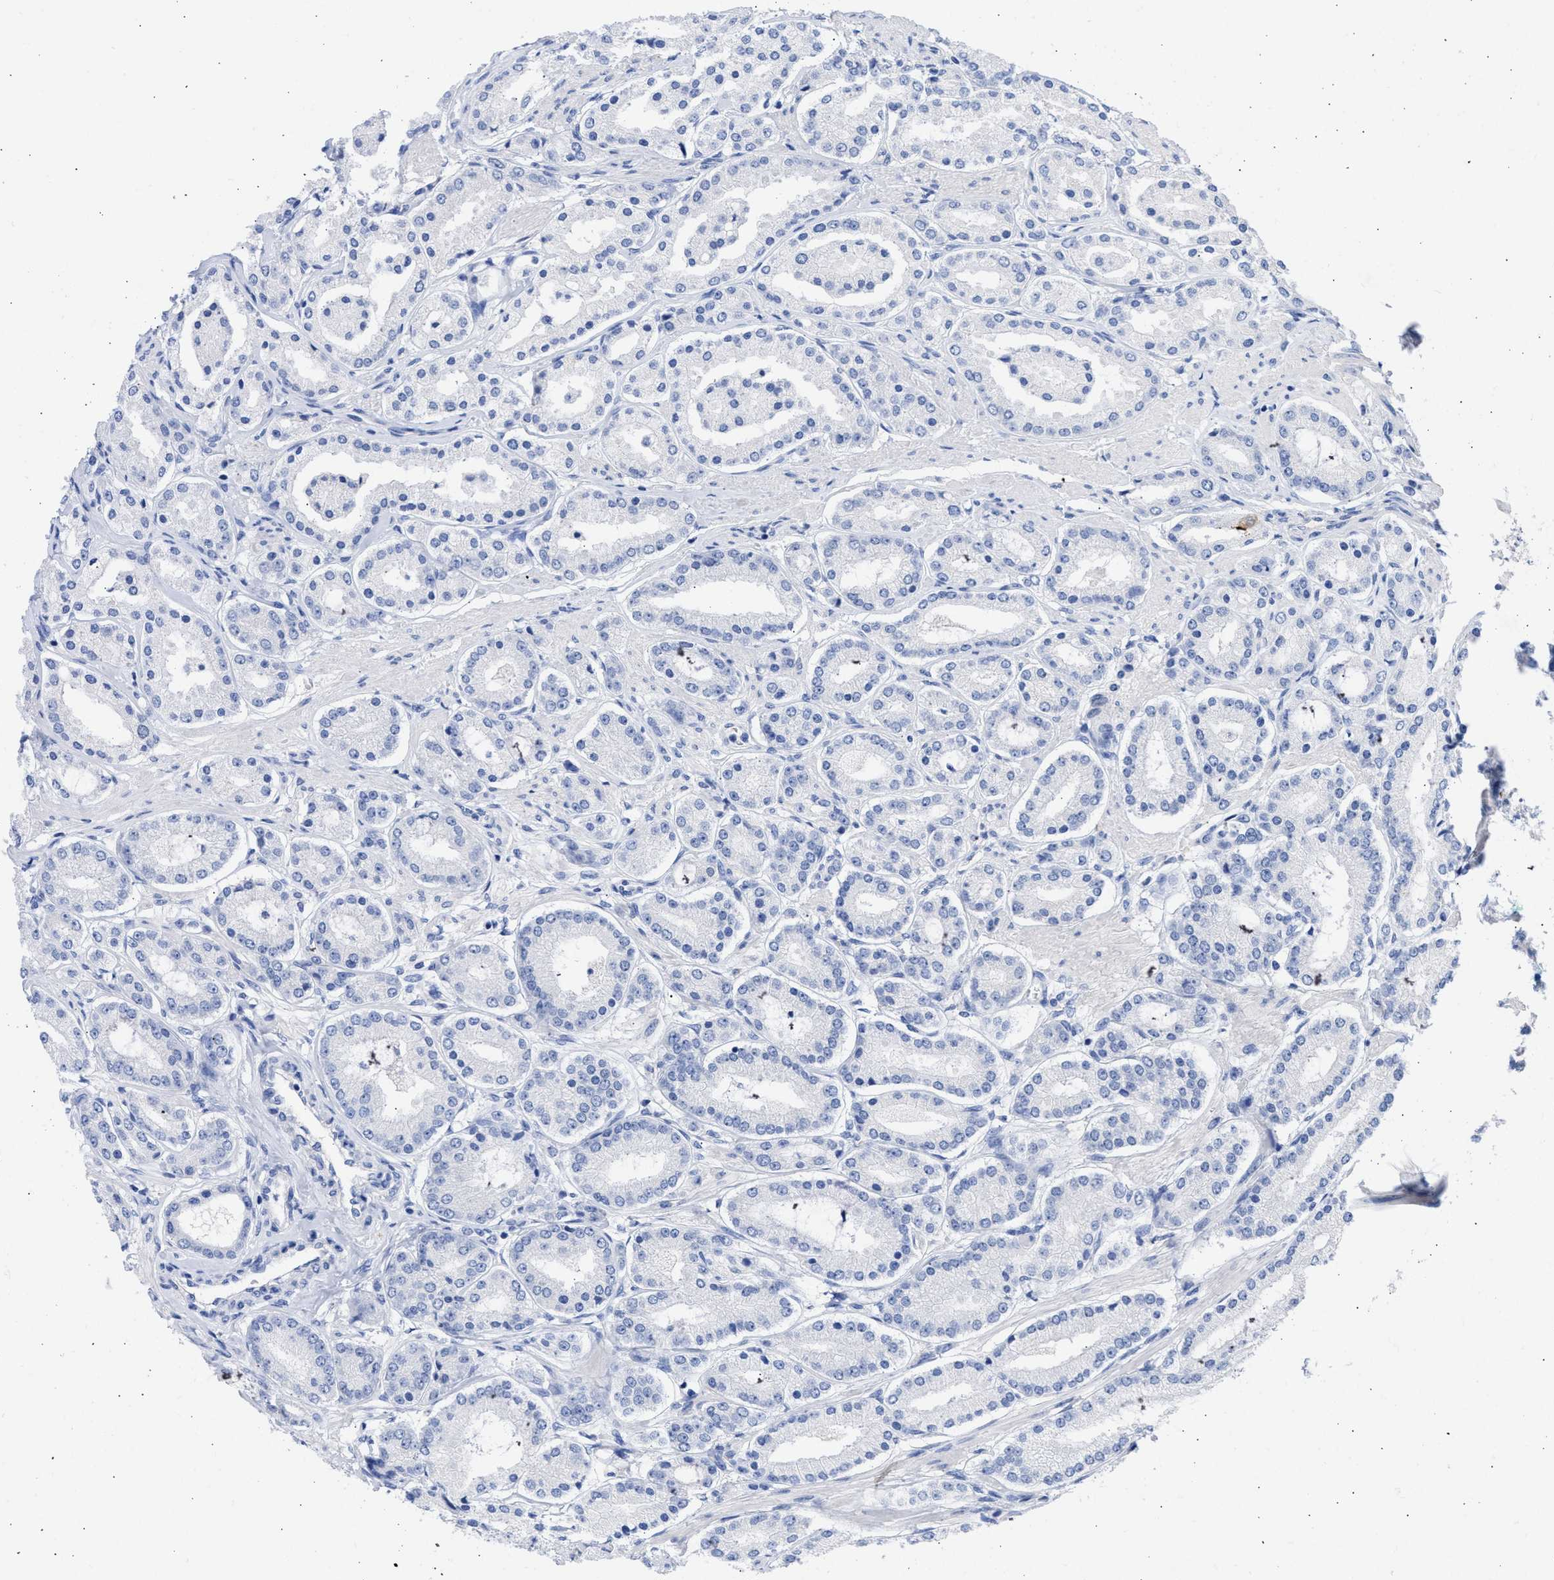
{"staining": {"intensity": "negative", "quantity": "none", "location": "none"}, "tissue": "prostate cancer", "cell_type": "Tumor cells", "image_type": "cancer", "snomed": [{"axis": "morphology", "description": "Adenocarcinoma, Low grade"}, {"axis": "topography", "description": "Prostate"}], "caption": "This histopathology image is of prostate adenocarcinoma (low-grade) stained with immunohistochemistry (IHC) to label a protein in brown with the nuclei are counter-stained blue. There is no positivity in tumor cells. (DAB (3,3'-diaminobenzidine) immunohistochemistry (IHC) visualized using brightfield microscopy, high magnification).", "gene": "RSPH1", "patient": {"sex": "male", "age": 63}}